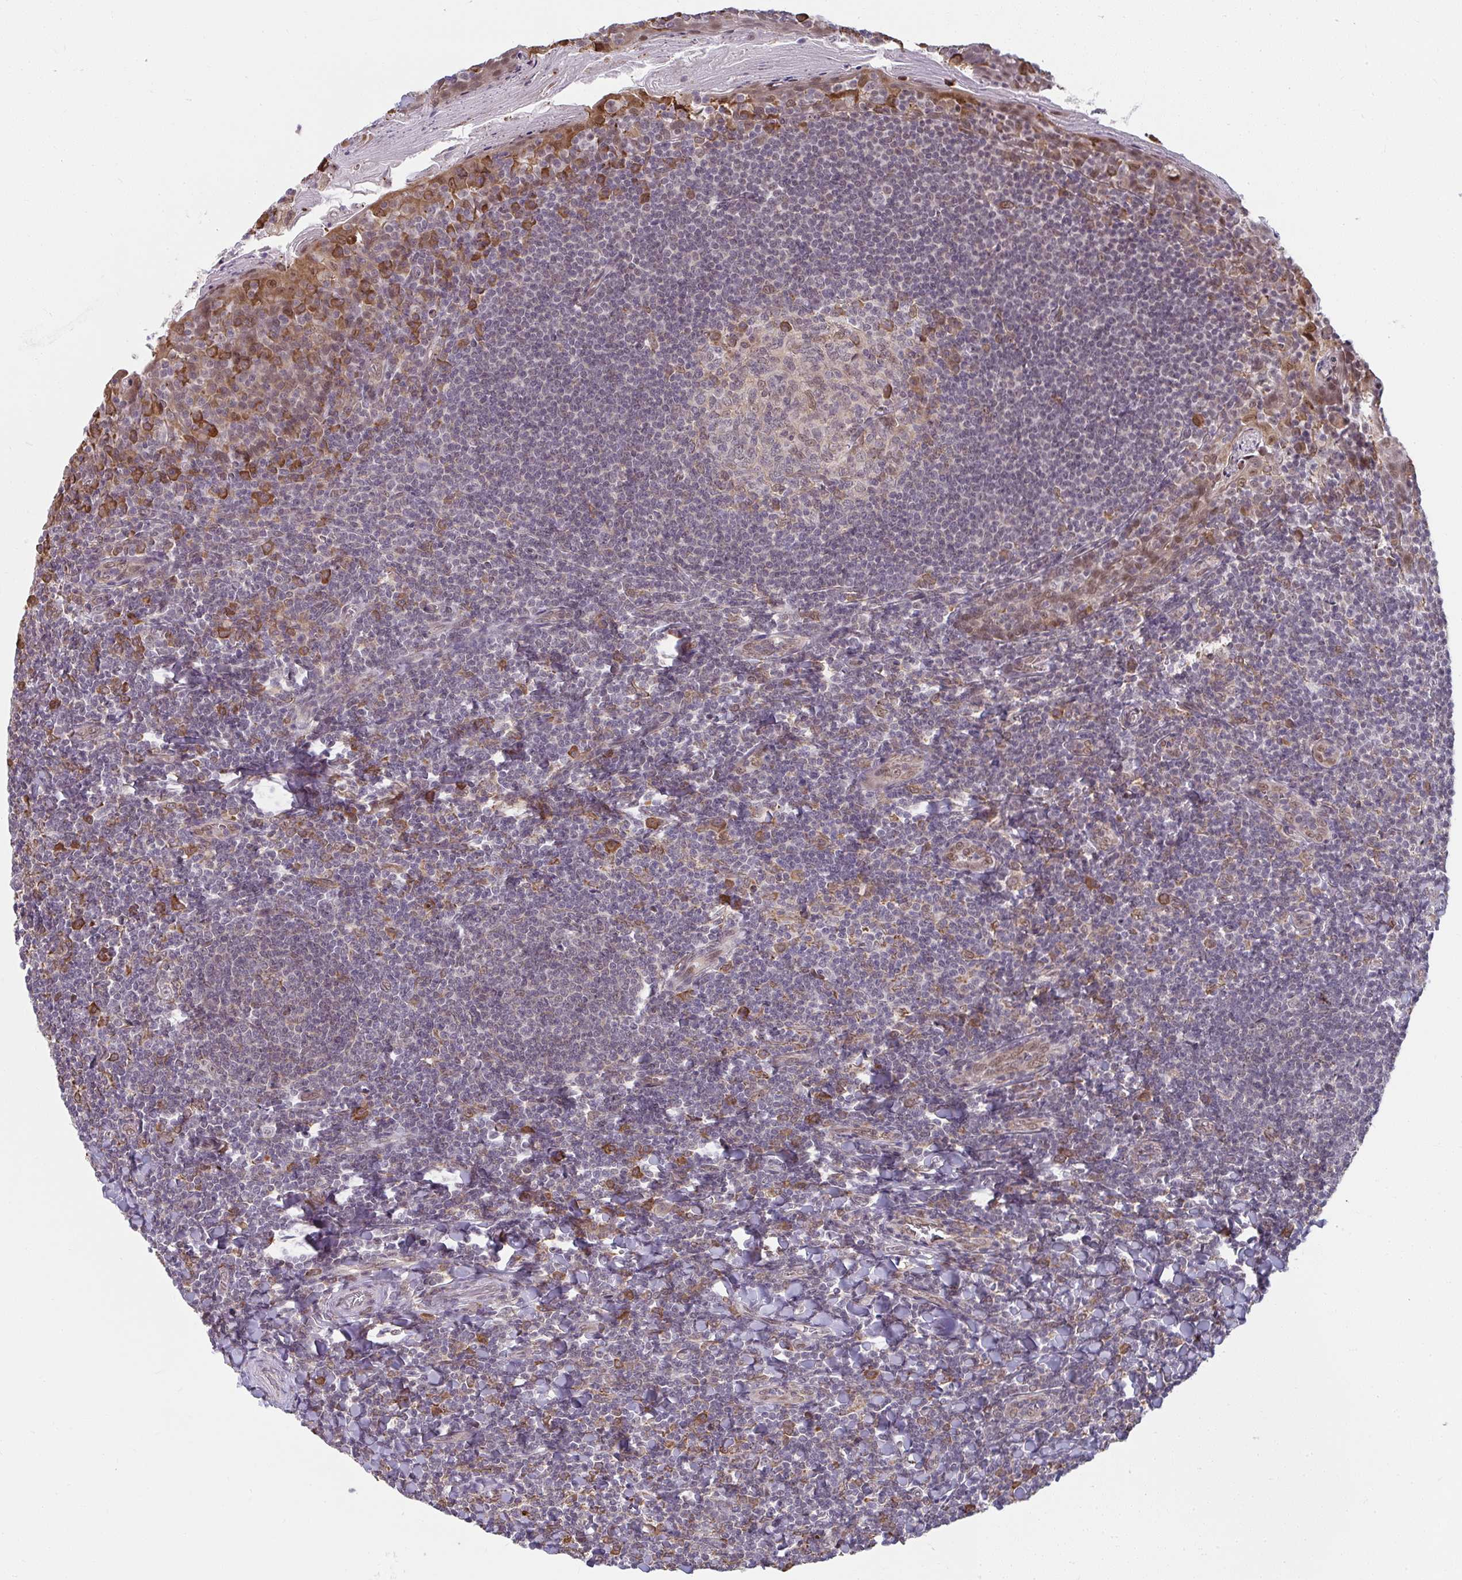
{"staining": {"intensity": "moderate", "quantity": "<25%", "location": "cytoplasmic/membranous"}, "tissue": "tonsil", "cell_type": "Germinal center cells", "image_type": "normal", "snomed": [{"axis": "morphology", "description": "Normal tissue, NOS"}, {"axis": "topography", "description": "Tonsil"}], "caption": "DAB immunohistochemical staining of benign tonsil exhibits moderate cytoplasmic/membranous protein positivity in about <25% of germinal center cells.", "gene": "NMNAT1", "patient": {"sex": "male", "age": 27}}